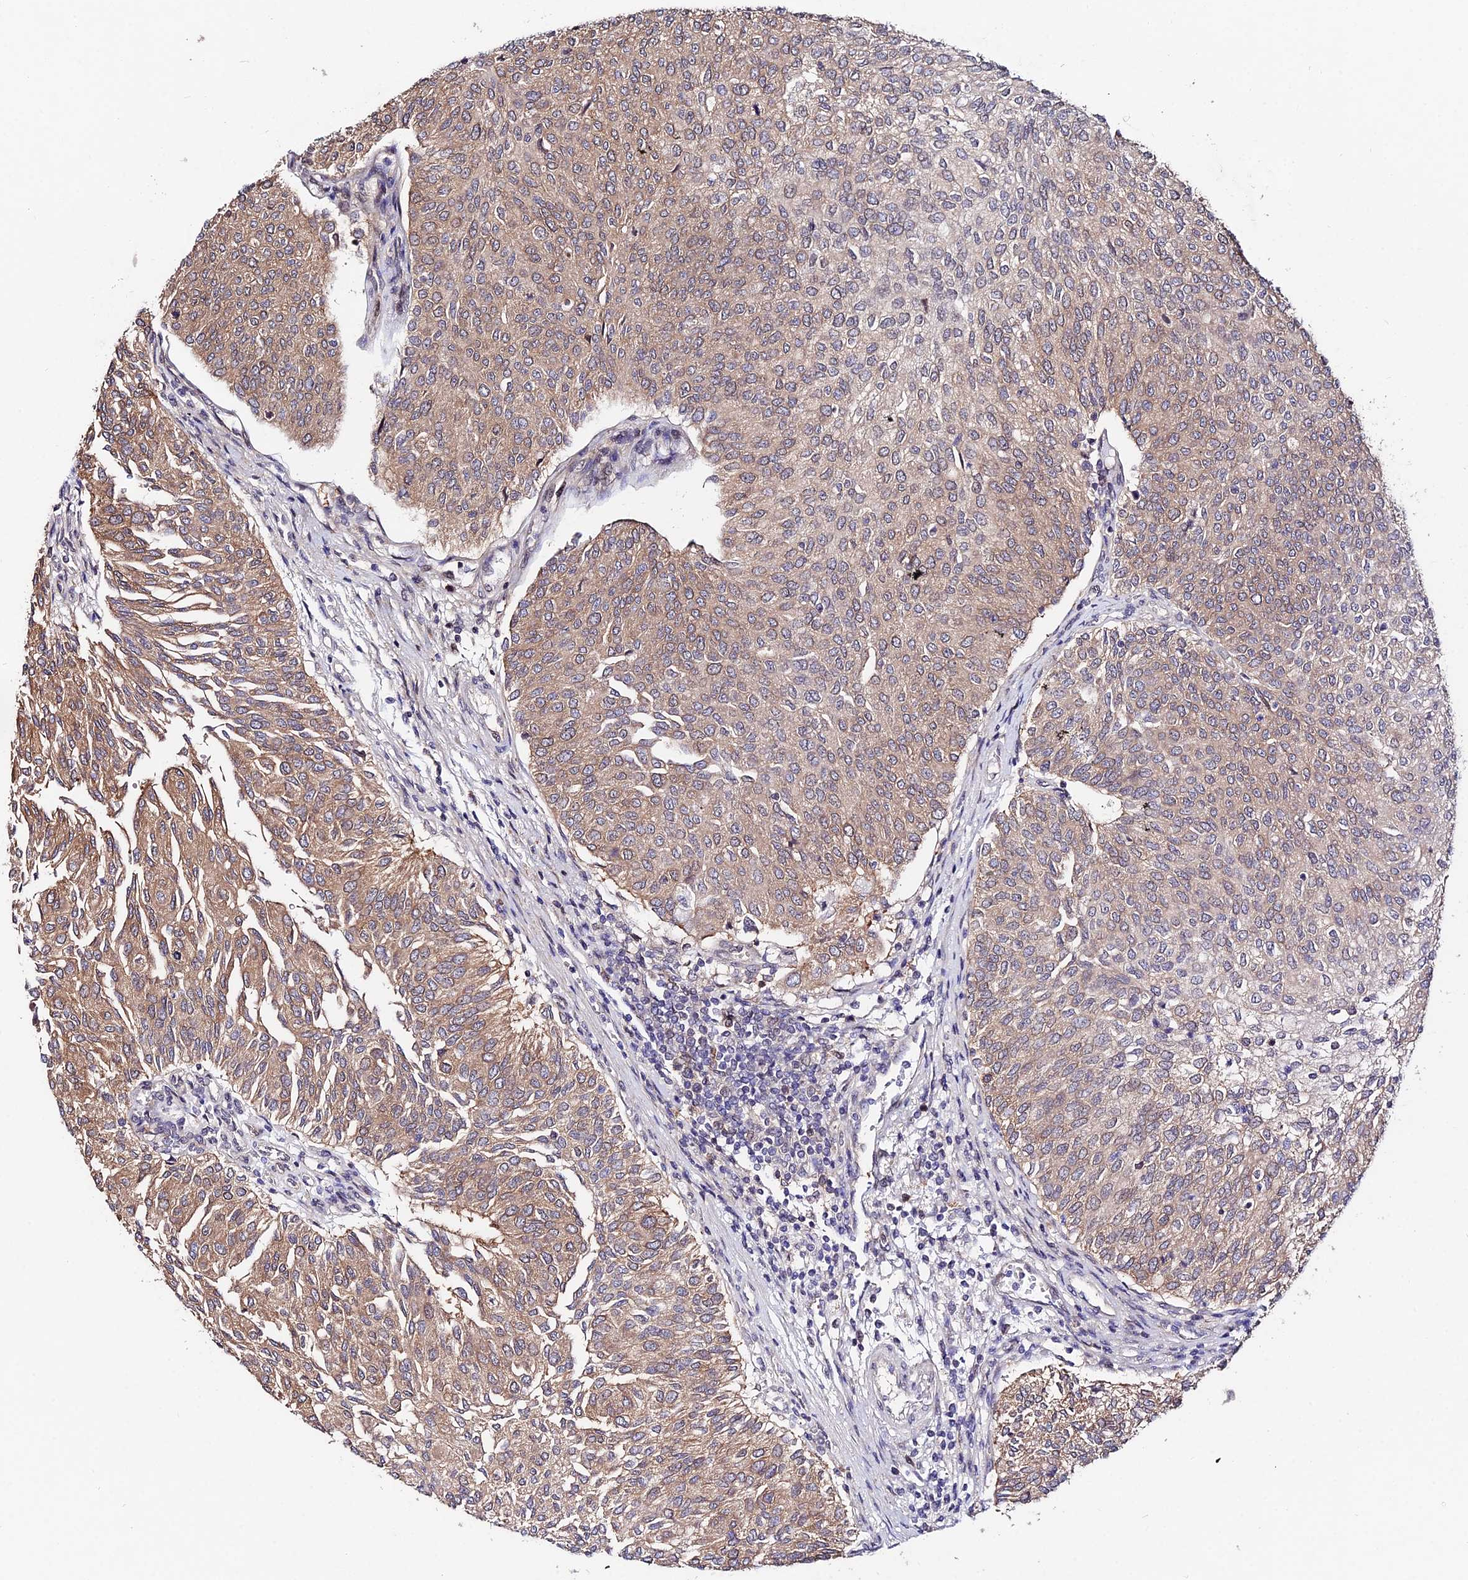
{"staining": {"intensity": "moderate", "quantity": ">75%", "location": "cytoplasmic/membranous"}, "tissue": "urothelial cancer", "cell_type": "Tumor cells", "image_type": "cancer", "snomed": [{"axis": "morphology", "description": "Urothelial carcinoma, High grade"}, {"axis": "topography", "description": "Urinary bladder"}], "caption": "IHC (DAB) staining of high-grade urothelial carcinoma demonstrates moderate cytoplasmic/membranous protein expression in approximately >75% of tumor cells.", "gene": "INPP4A", "patient": {"sex": "female", "age": 79}}